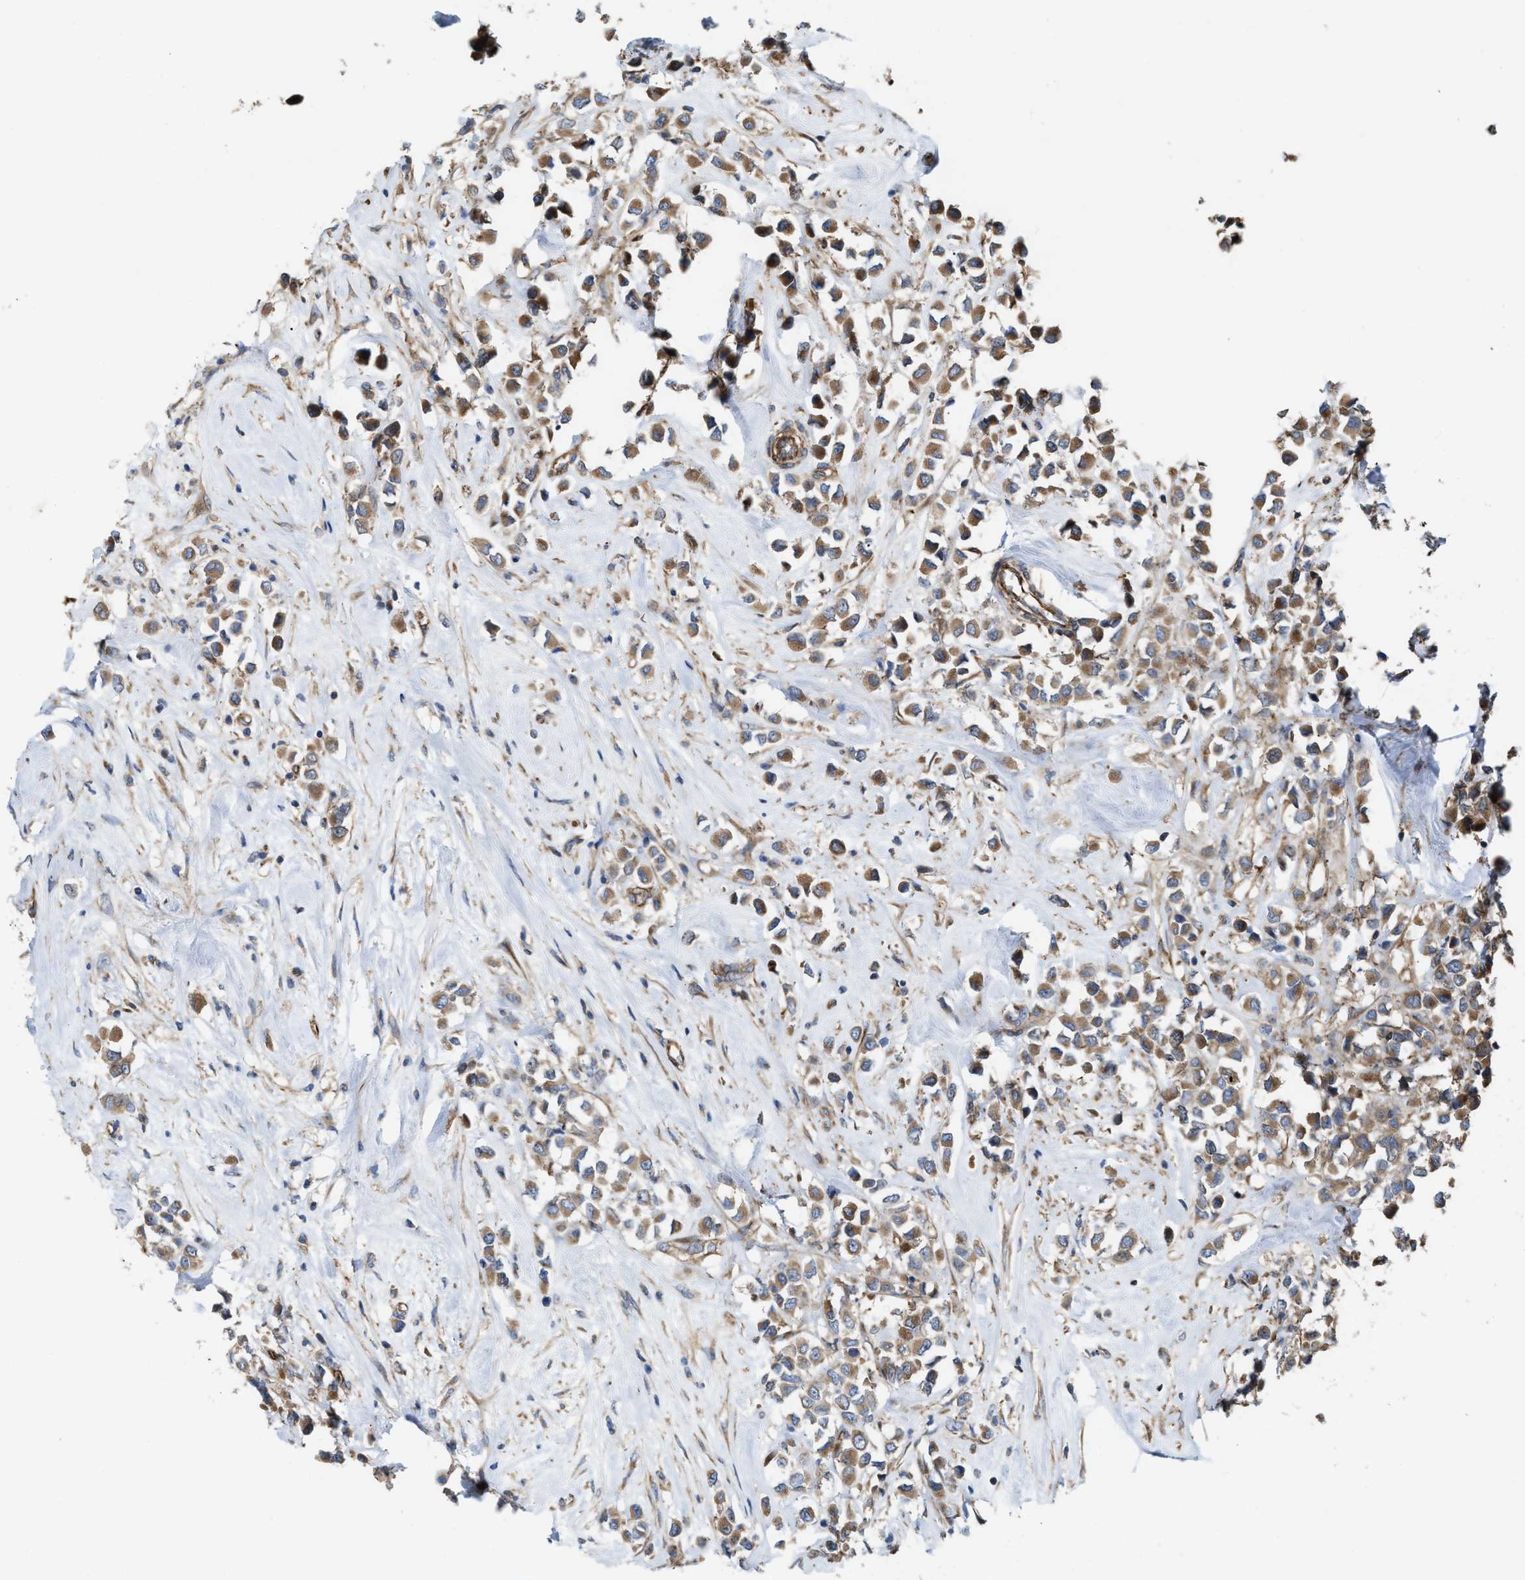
{"staining": {"intensity": "moderate", "quantity": ">75%", "location": "cytoplasmic/membranous"}, "tissue": "breast cancer", "cell_type": "Tumor cells", "image_type": "cancer", "snomed": [{"axis": "morphology", "description": "Duct carcinoma"}, {"axis": "topography", "description": "Breast"}], "caption": "This image demonstrates breast intraductal carcinoma stained with IHC to label a protein in brown. The cytoplasmic/membranous of tumor cells show moderate positivity for the protein. Nuclei are counter-stained blue.", "gene": "EPS15L1", "patient": {"sex": "female", "age": 61}}